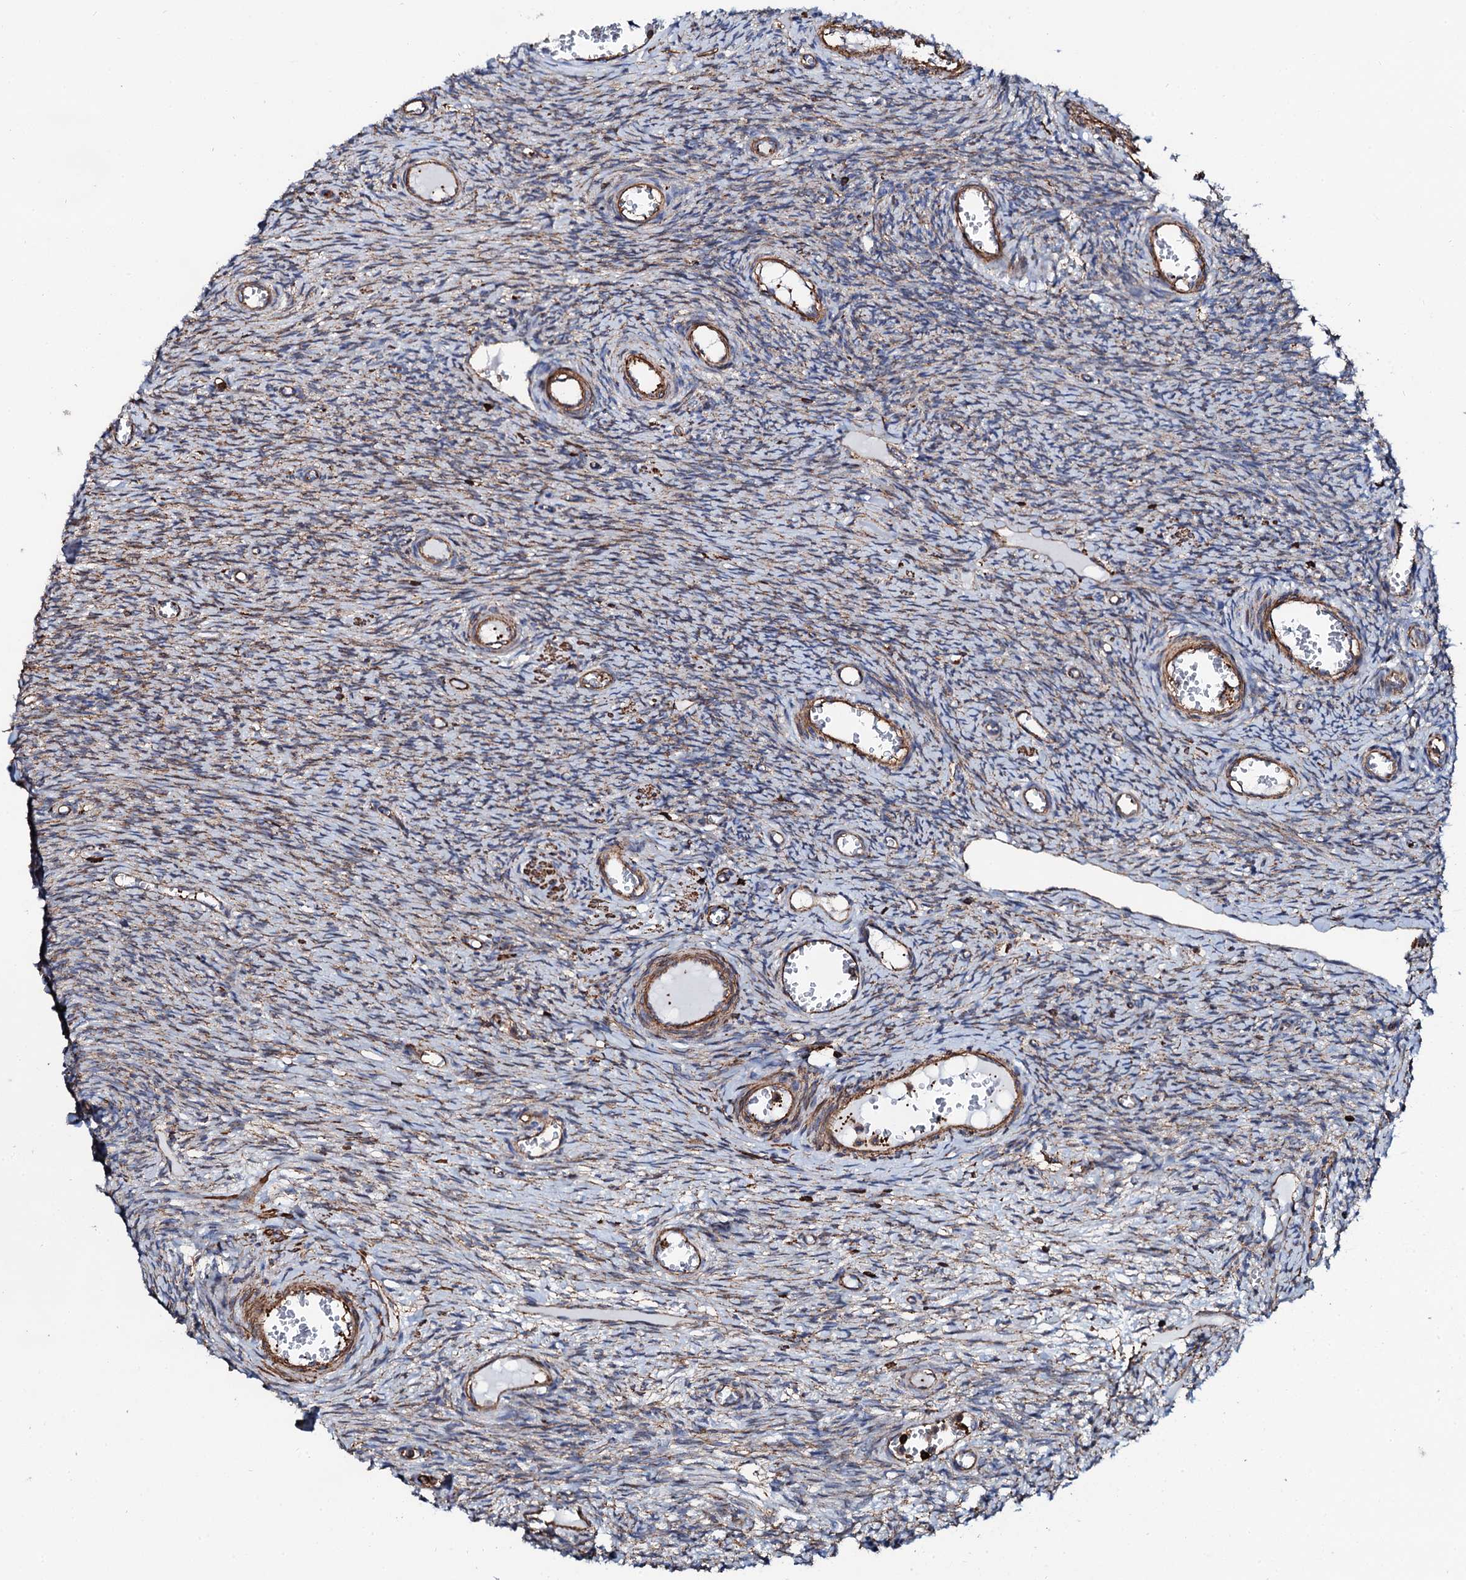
{"staining": {"intensity": "weak", "quantity": ">75%", "location": "cytoplasmic/membranous"}, "tissue": "ovary", "cell_type": "Ovarian stroma cells", "image_type": "normal", "snomed": [{"axis": "morphology", "description": "Normal tissue, NOS"}, {"axis": "topography", "description": "Ovary"}], "caption": "Immunohistochemistry of unremarkable ovary shows low levels of weak cytoplasmic/membranous staining in approximately >75% of ovarian stroma cells.", "gene": "INTS10", "patient": {"sex": "female", "age": 44}}